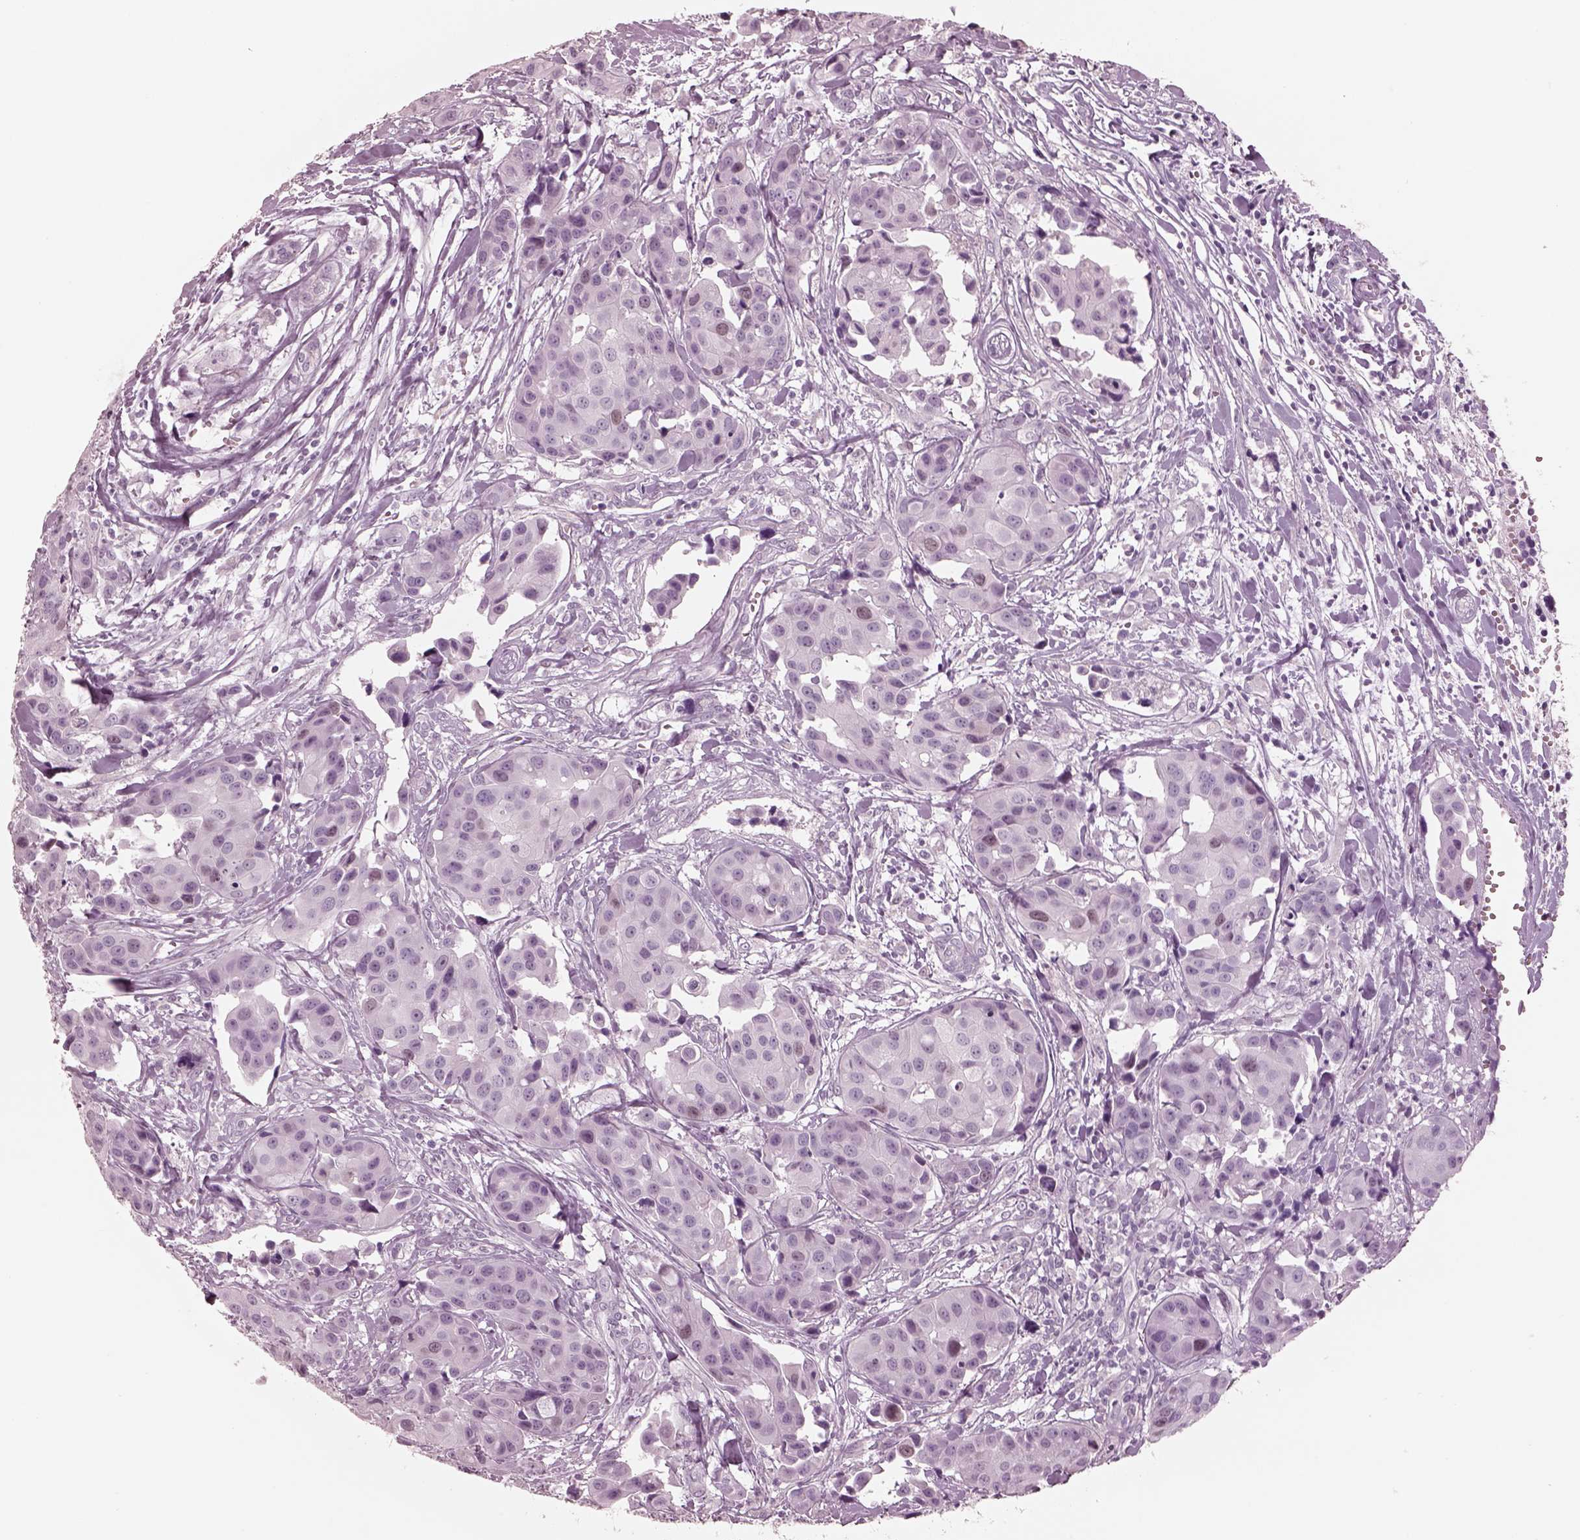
{"staining": {"intensity": "negative", "quantity": "none", "location": "none"}, "tissue": "head and neck cancer", "cell_type": "Tumor cells", "image_type": "cancer", "snomed": [{"axis": "morphology", "description": "Adenocarcinoma, NOS"}, {"axis": "topography", "description": "Head-Neck"}], "caption": "The photomicrograph reveals no staining of tumor cells in head and neck cancer.", "gene": "KRTAP24-1", "patient": {"sex": "male", "age": 76}}